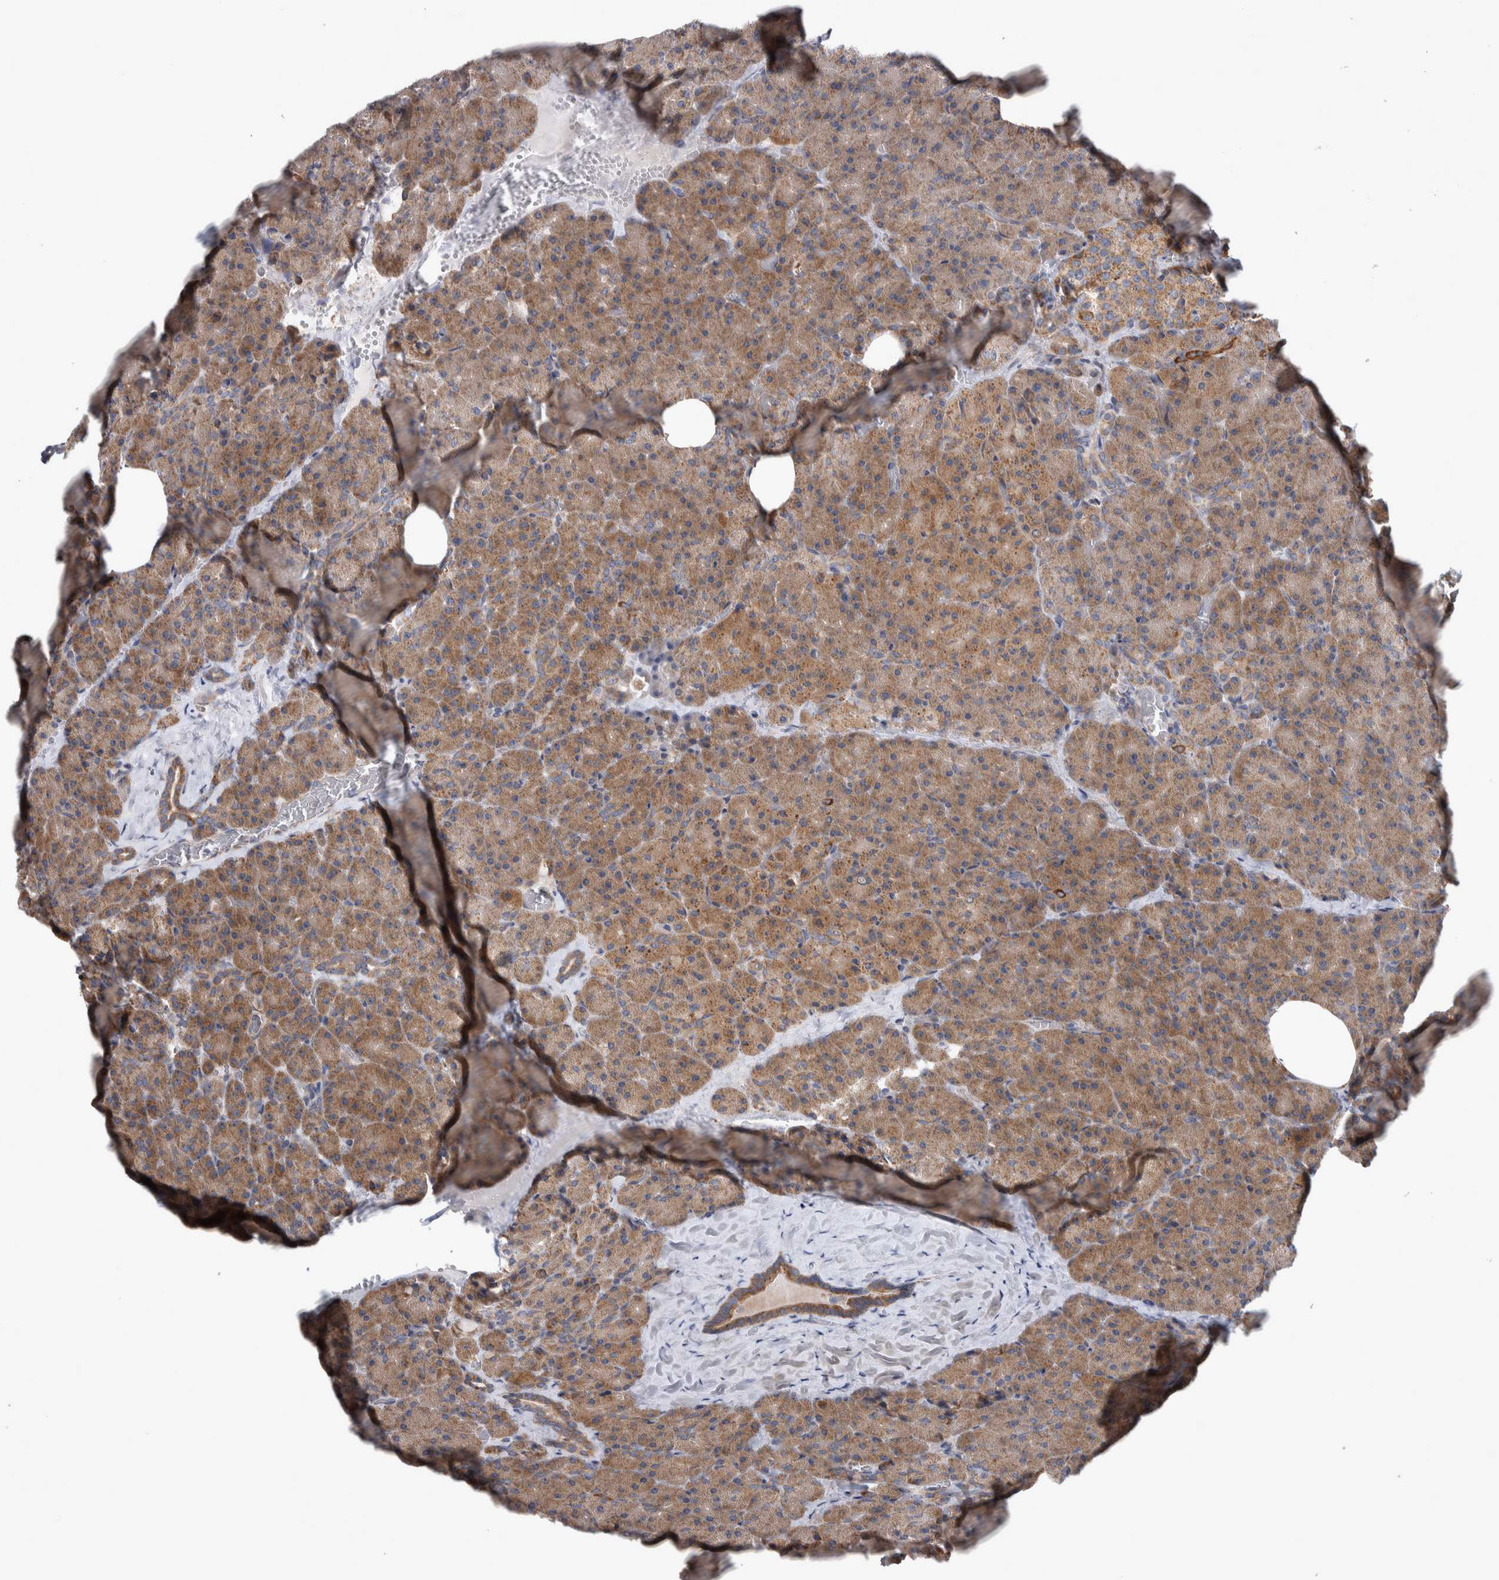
{"staining": {"intensity": "moderate", "quantity": ">75%", "location": "cytoplasmic/membranous"}, "tissue": "pancreas", "cell_type": "Exocrine glandular cells", "image_type": "normal", "snomed": [{"axis": "morphology", "description": "Normal tissue, NOS"}, {"axis": "morphology", "description": "Carcinoid, malignant, NOS"}, {"axis": "topography", "description": "Pancreas"}], "caption": "This histopathology image displays IHC staining of normal pancreas, with medium moderate cytoplasmic/membranous positivity in about >75% of exocrine glandular cells.", "gene": "SCO1", "patient": {"sex": "female", "age": 35}}